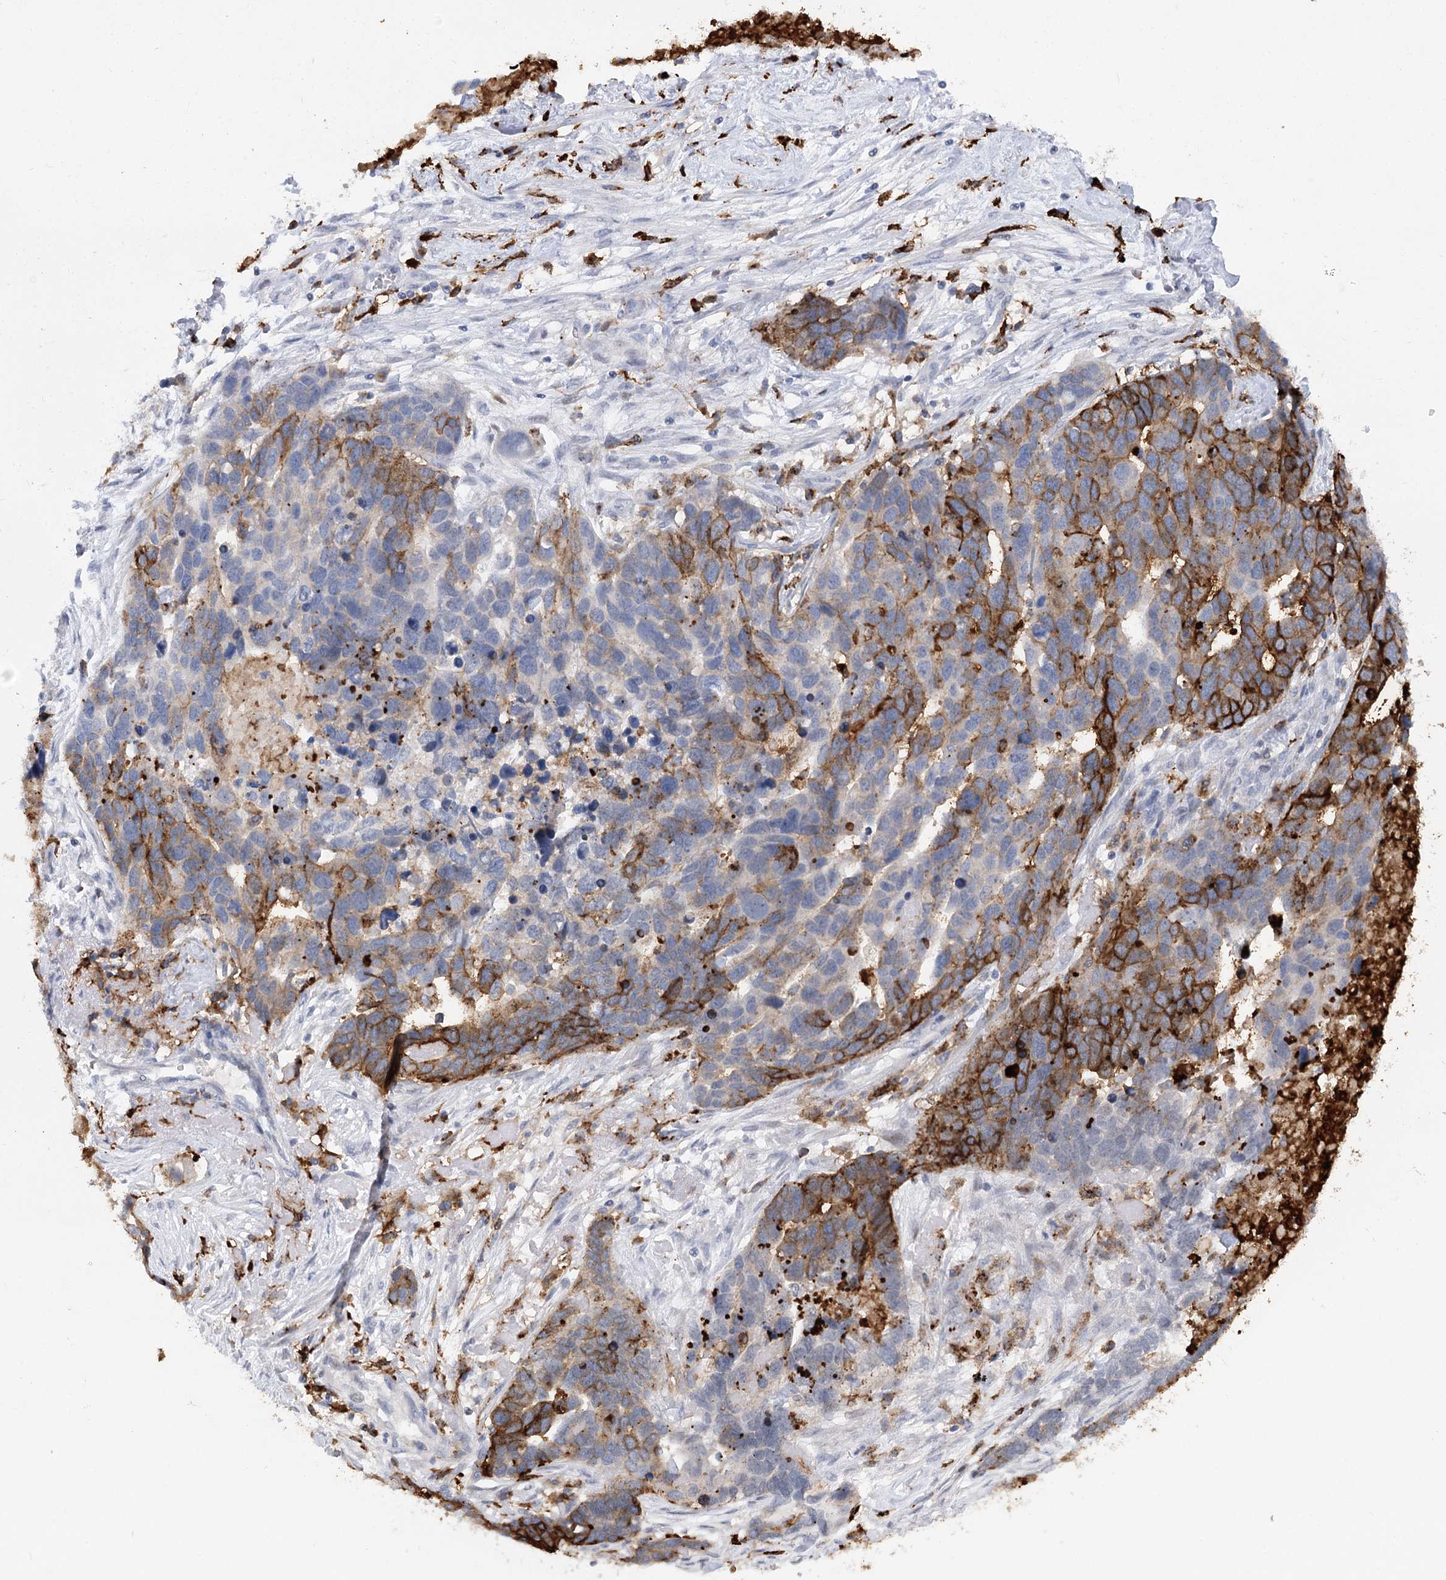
{"staining": {"intensity": "strong", "quantity": "25%-75%", "location": "cytoplasmic/membranous"}, "tissue": "ovarian cancer", "cell_type": "Tumor cells", "image_type": "cancer", "snomed": [{"axis": "morphology", "description": "Cystadenocarcinoma, serous, NOS"}, {"axis": "topography", "description": "Ovary"}], "caption": "Immunohistochemistry (IHC) micrograph of ovarian serous cystadenocarcinoma stained for a protein (brown), which reveals high levels of strong cytoplasmic/membranous positivity in approximately 25%-75% of tumor cells.", "gene": "PIWIL4", "patient": {"sex": "female", "age": 54}}